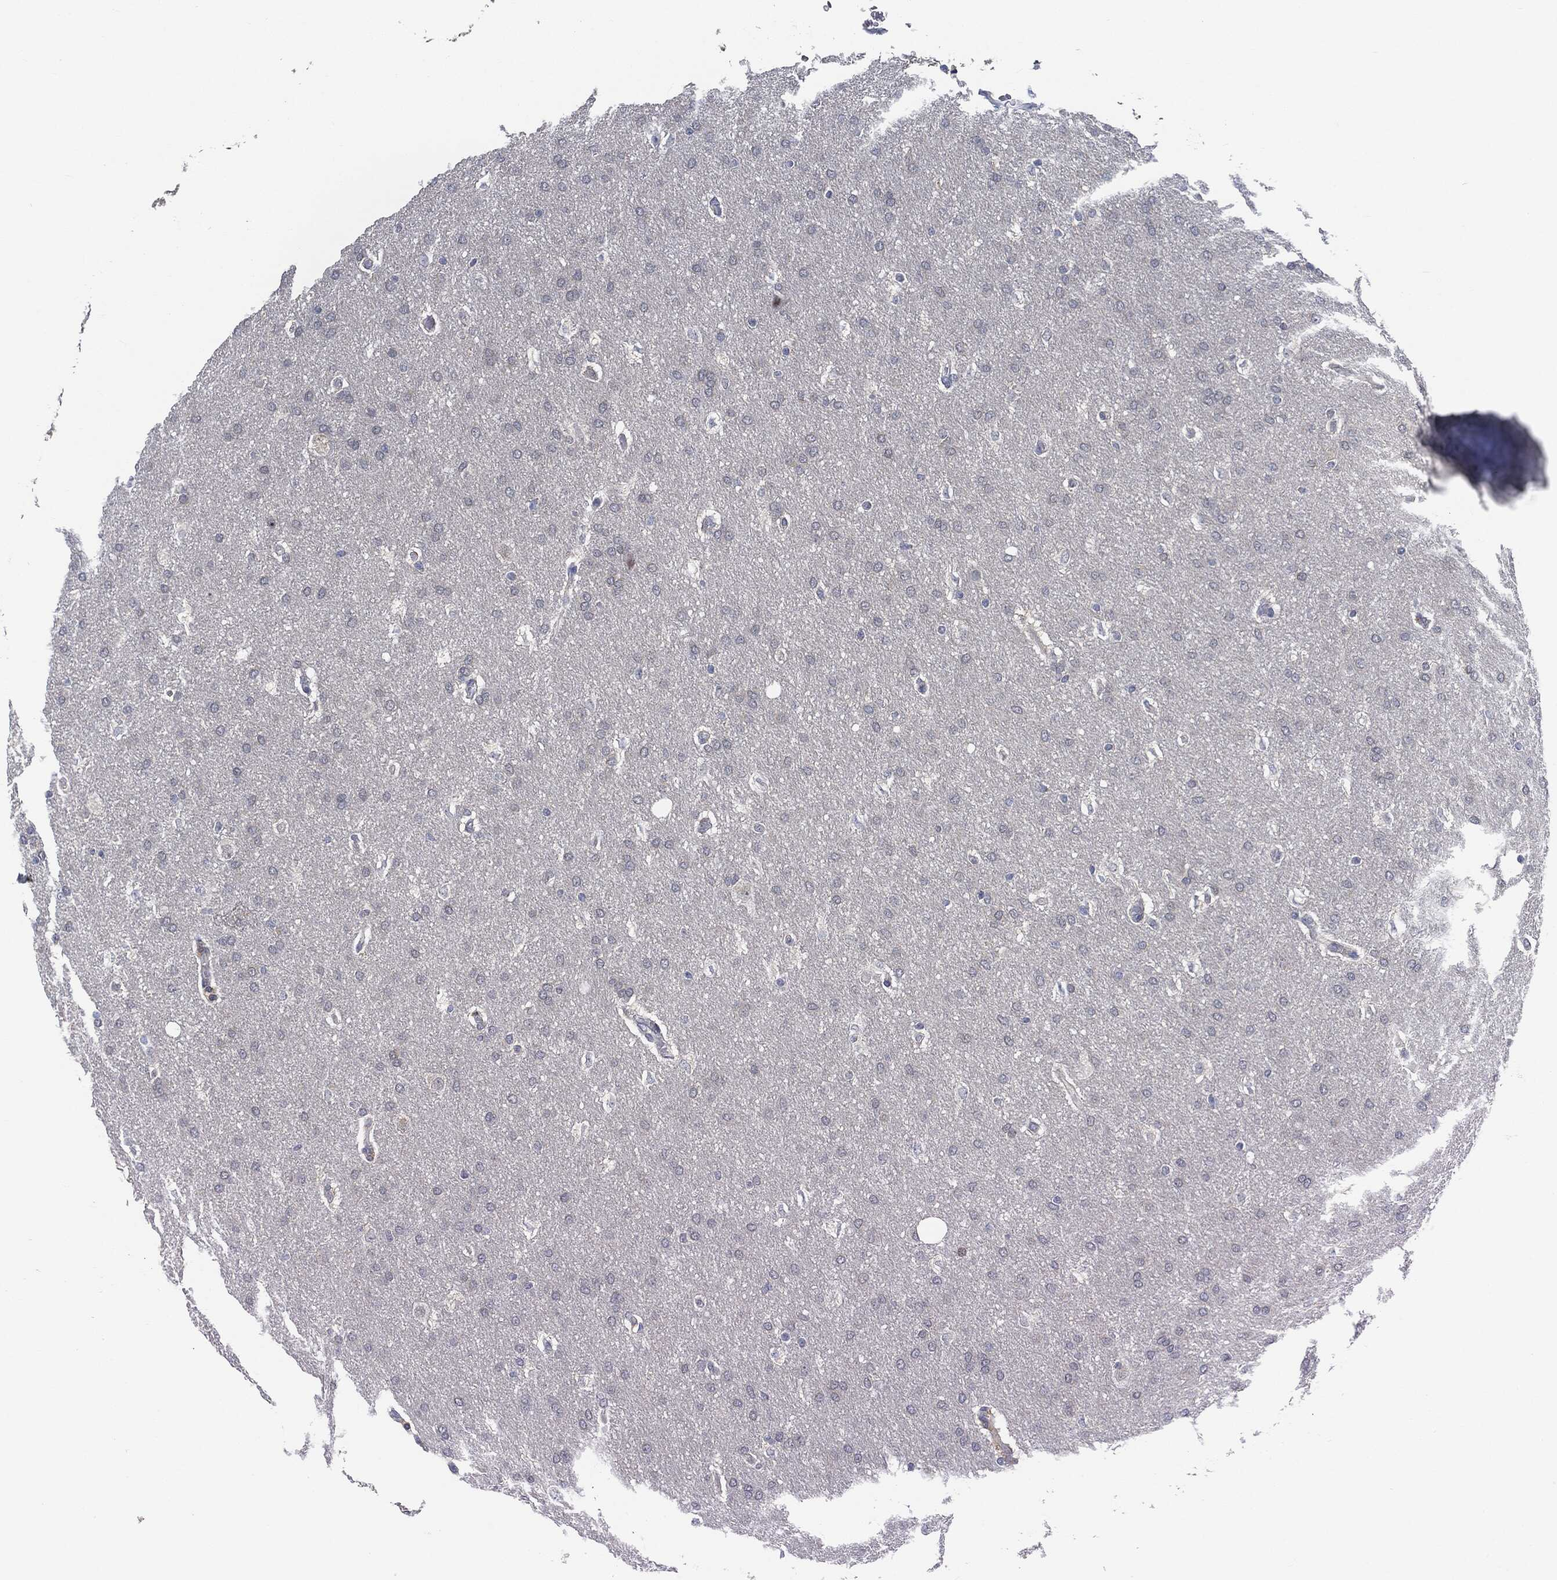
{"staining": {"intensity": "negative", "quantity": "none", "location": "none"}, "tissue": "glioma", "cell_type": "Tumor cells", "image_type": "cancer", "snomed": [{"axis": "morphology", "description": "Glioma, malignant, Low grade"}, {"axis": "topography", "description": "Brain"}], "caption": "Malignant glioma (low-grade) stained for a protein using IHC exhibits no positivity tumor cells.", "gene": "VSIG4", "patient": {"sex": "female", "age": 37}}